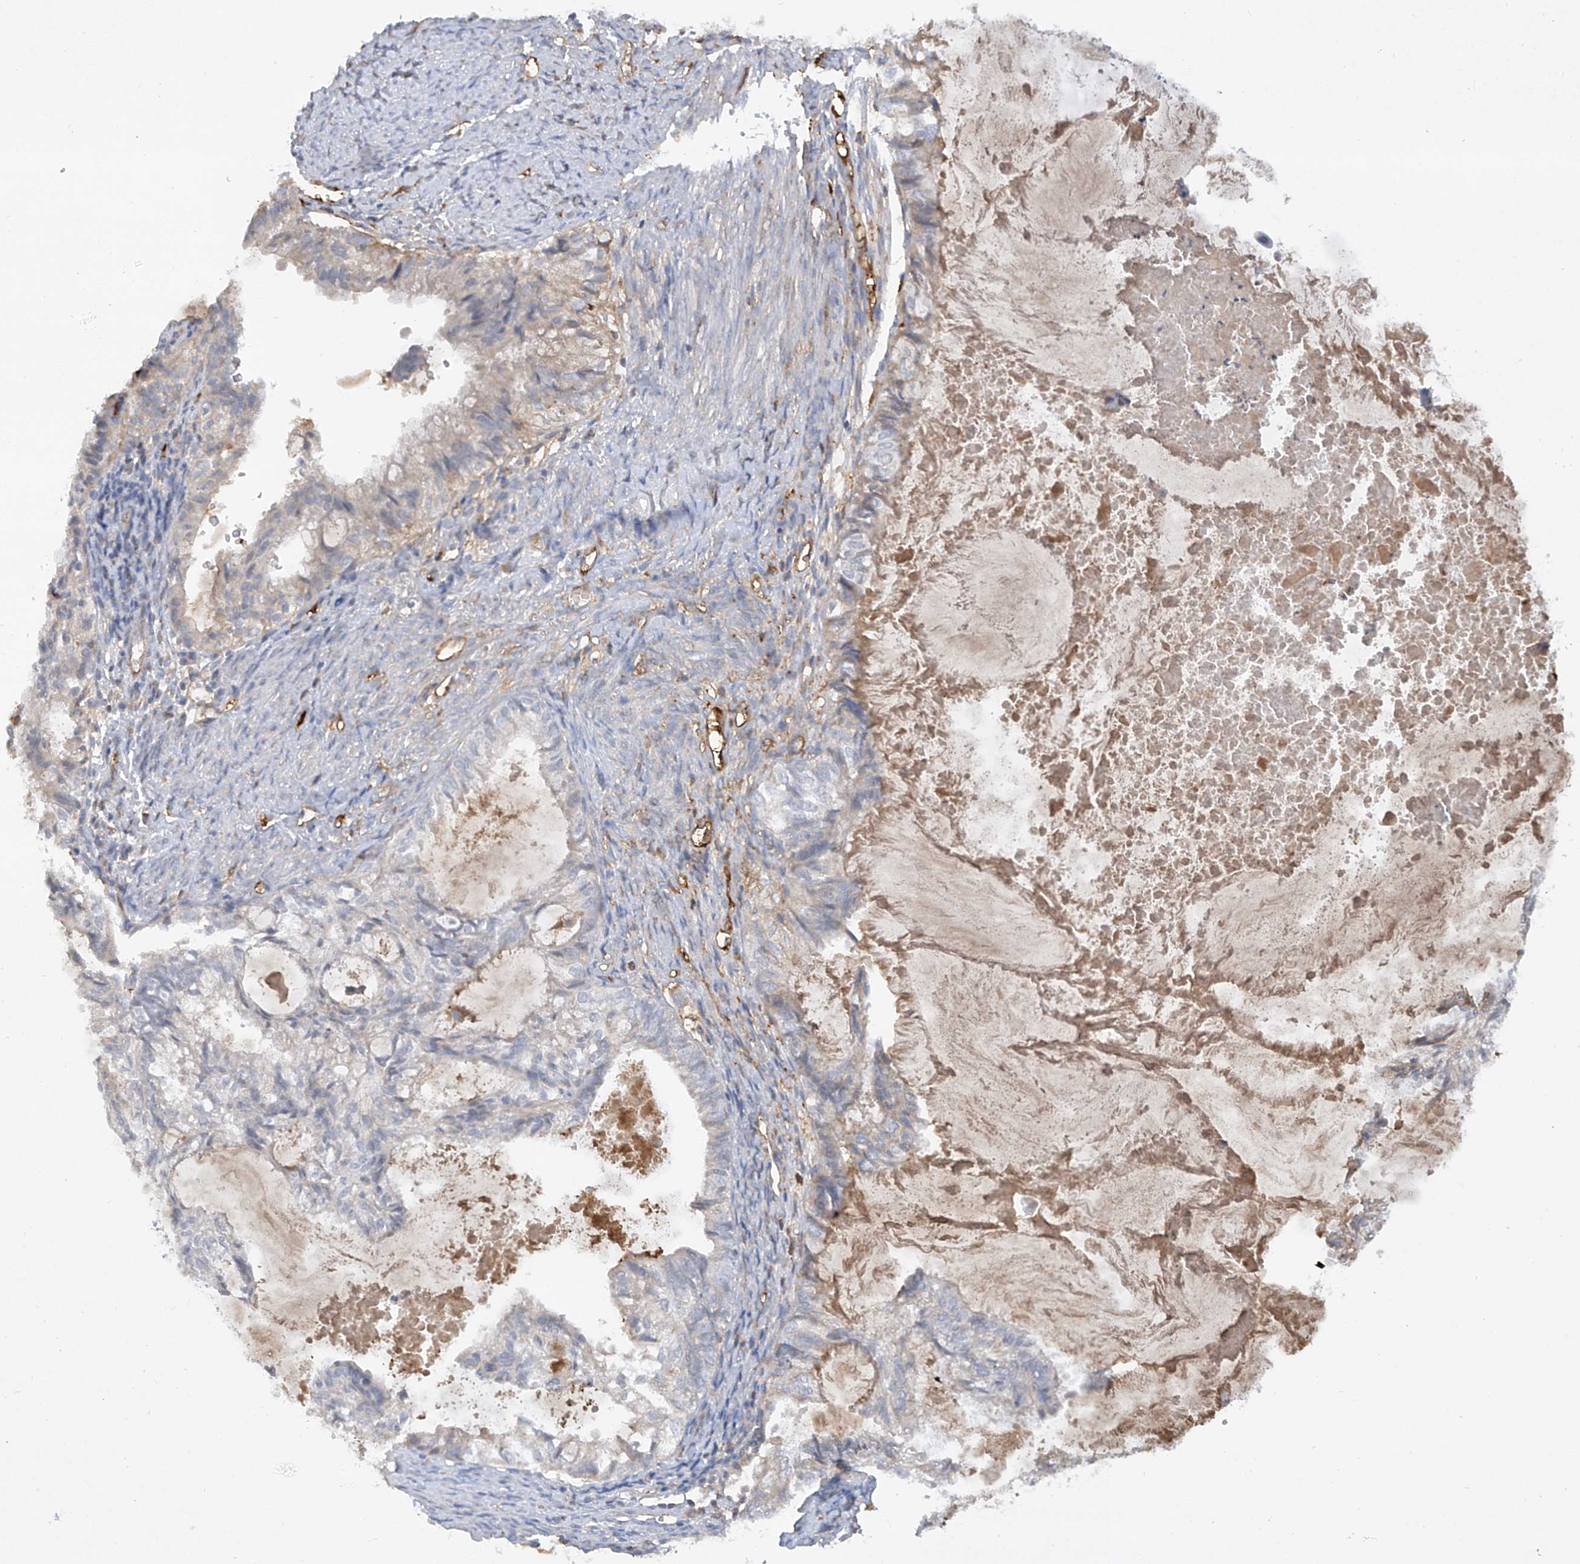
{"staining": {"intensity": "negative", "quantity": "none", "location": "none"}, "tissue": "cervical cancer", "cell_type": "Tumor cells", "image_type": "cancer", "snomed": [{"axis": "morphology", "description": "Normal tissue, NOS"}, {"axis": "morphology", "description": "Adenocarcinoma, NOS"}, {"axis": "topography", "description": "Cervix"}, {"axis": "topography", "description": "Endometrium"}], "caption": "An image of human cervical cancer (adenocarcinoma) is negative for staining in tumor cells. (IHC, brightfield microscopy, high magnification).", "gene": "HAS3", "patient": {"sex": "female", "age": 86}}